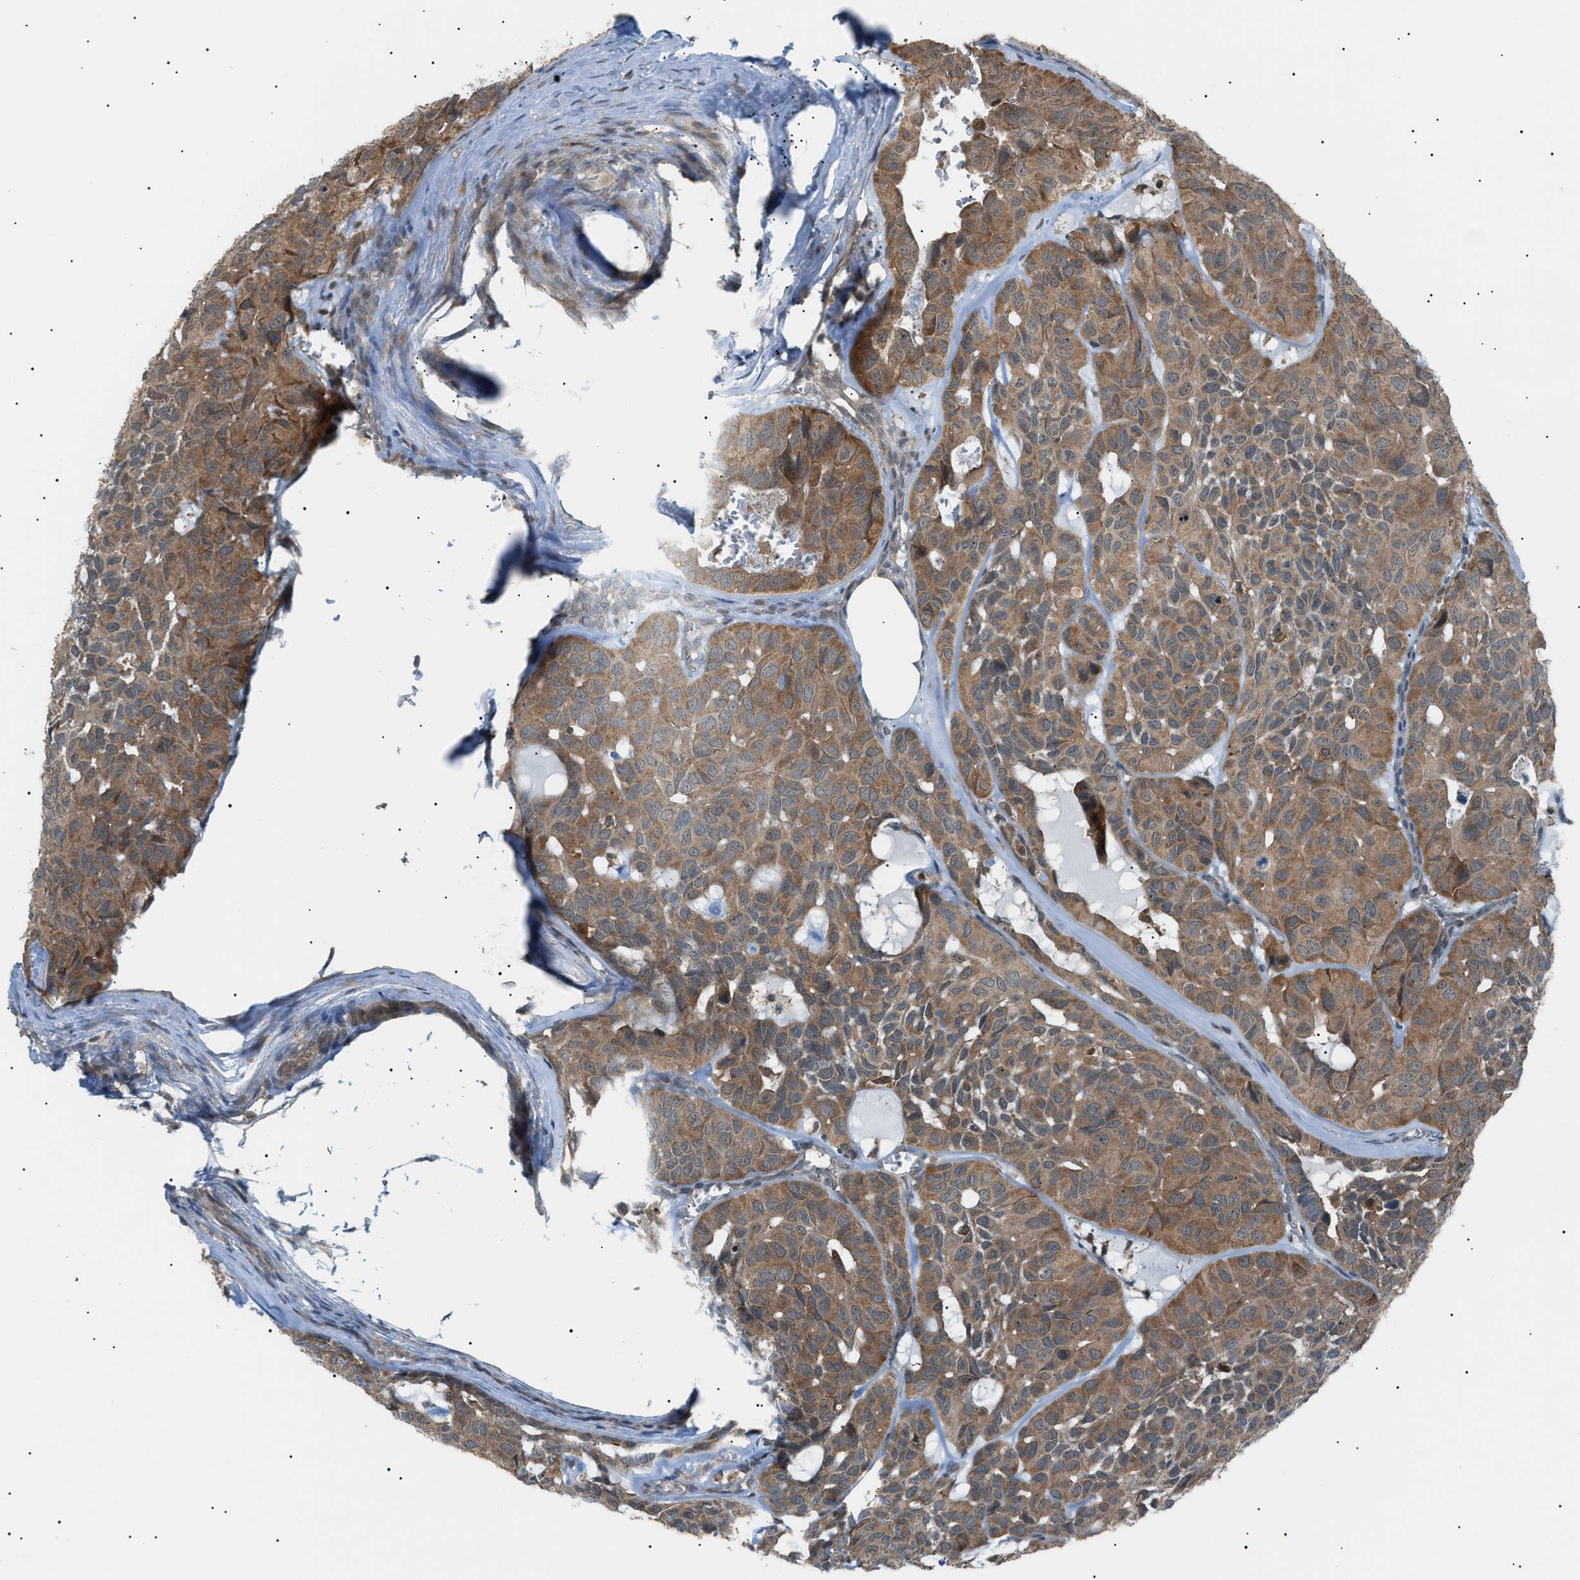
{"staining": {"intensity": "moderate", "quantity": ">75%", "location": "cytoplasmic/membranous"}, "tissue": "head and neck cancer", "cell_type": "Tumor cells", "image_type": "cancer", "snomed": [{"axis": "morphology", "description": "Adenocarcinoma, NOS"}, {"axis": "topography", "description": "Salivary gland, NOS"}, {"axis": "topography", "description": "Head-Neck"}], "caption": "Human adenocarcinoma (head and neck) stained with a protein marker demonstrates moderate staining in tumor cells.", "gene": "LPIN2", "patient": {"sex": "female", "age": 76}}